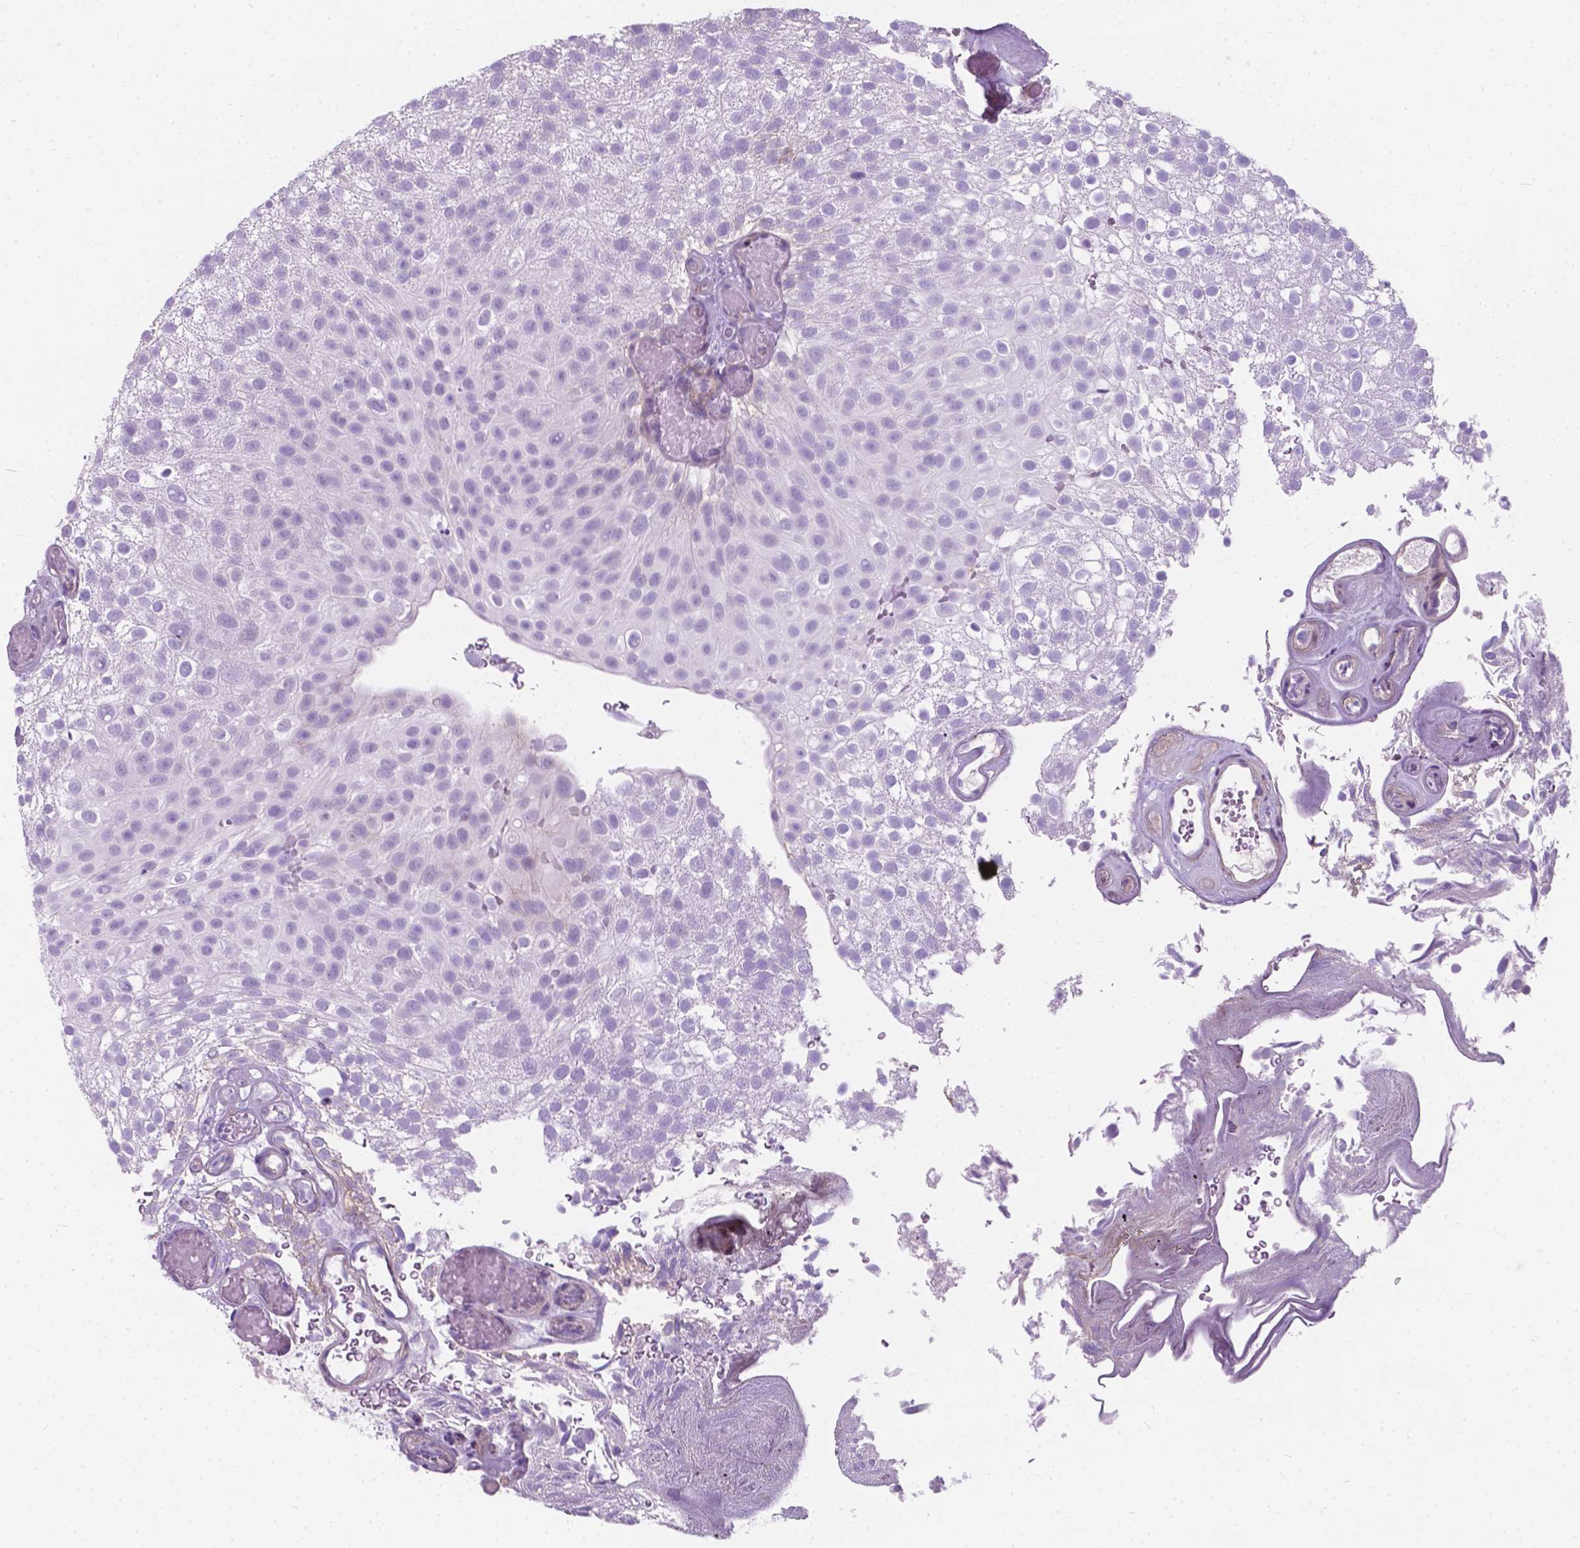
{"staining": {"intensity": "negative", "quantity": "none", "location": "none"}, "tissue": "urothelial cancer", "cell_type": "Tumor cells", "image_type": "cancer", "snomed": [{"axis": "morphology", "description": "Urothelial carcinoma, Low grade"}, {"axis": "topography", "description": "Urinary bladder"}], "caption": "This is an immunohistochemistry (IHC) histopathology image of low-grade urothelial carcinoma. There is no staining in tumor cells.", "gene": "KIAA0040", "patient": {"sex": "male", "age": 78}}